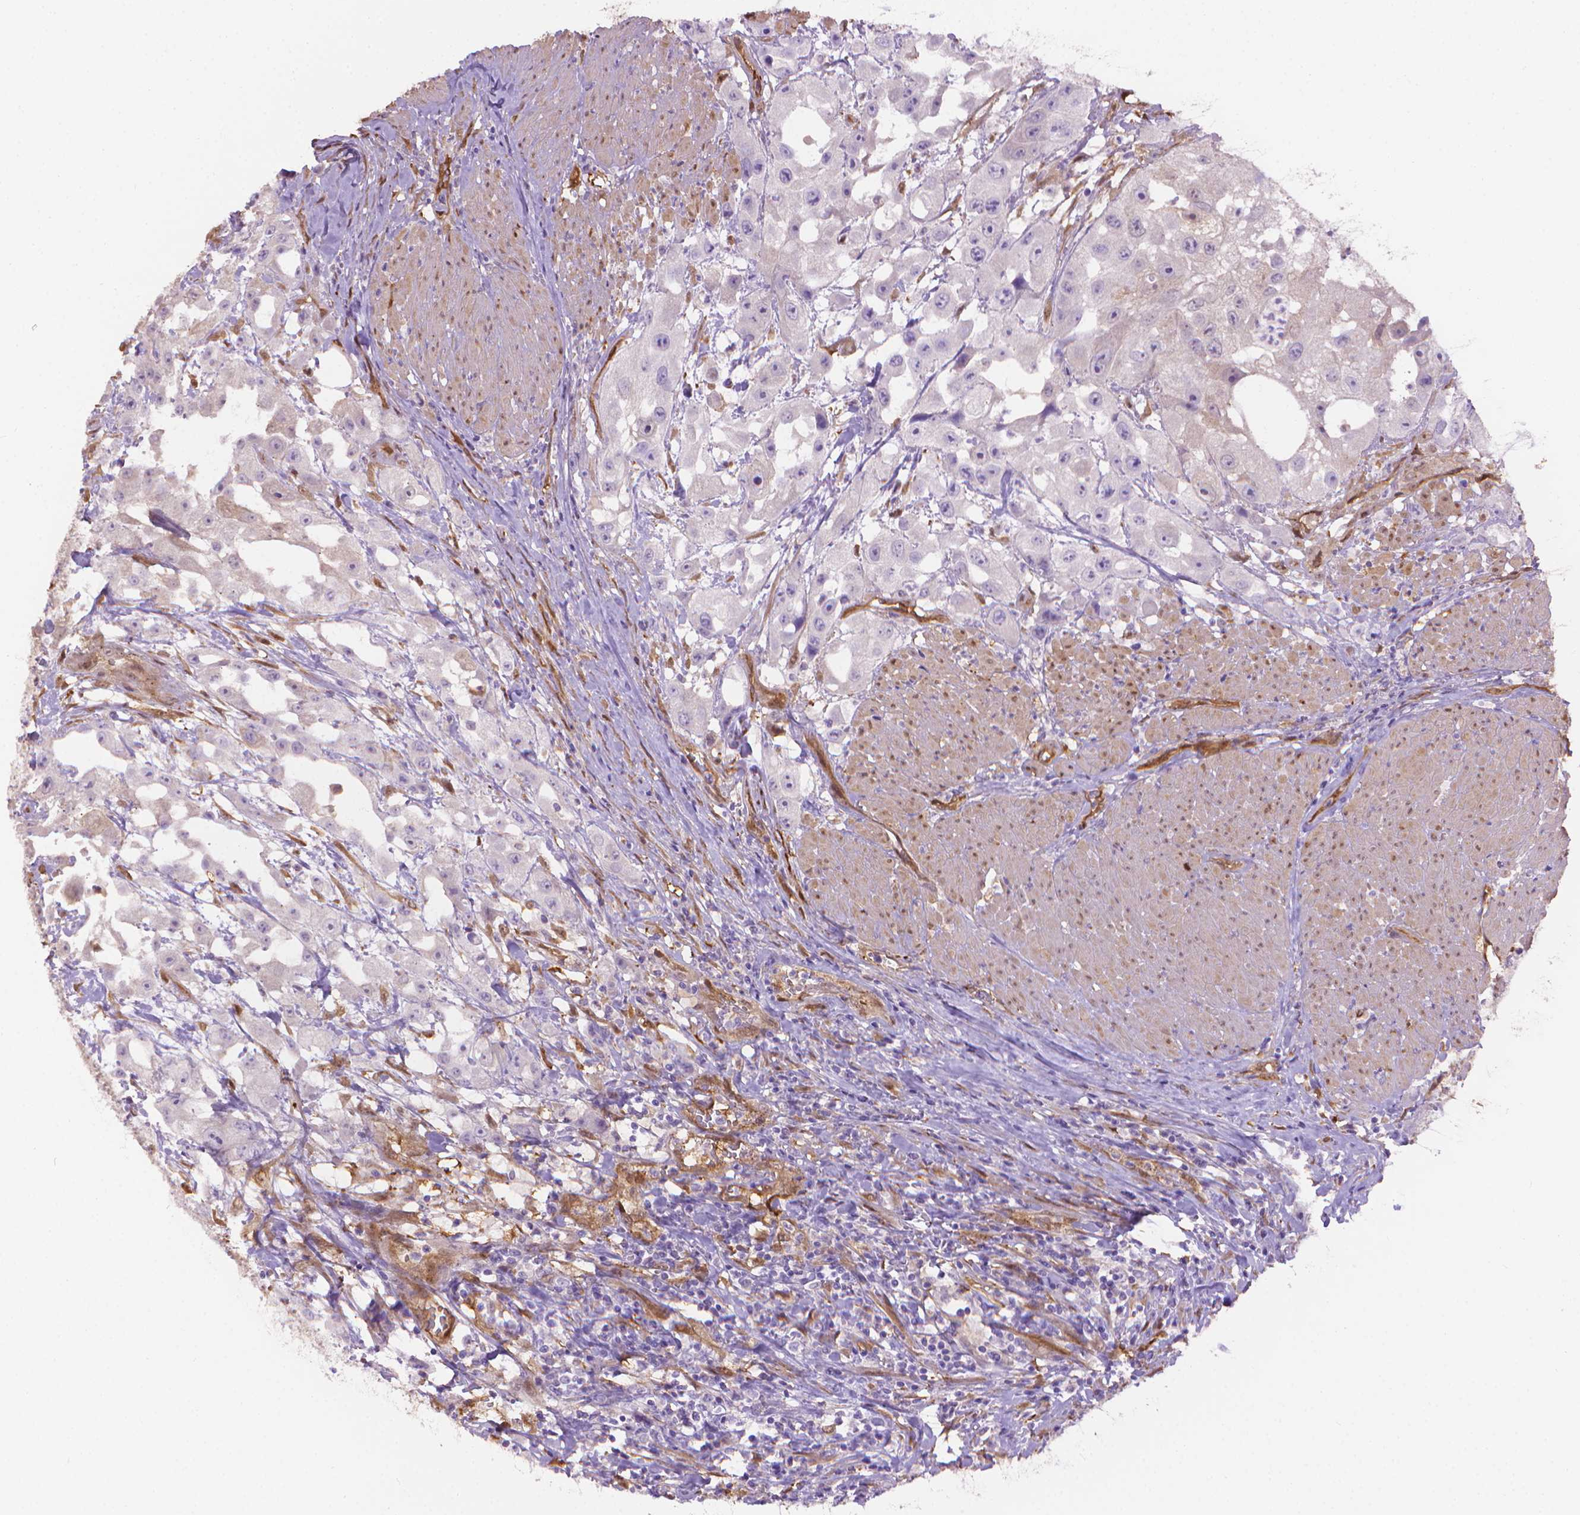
{"staining": {"intensity": "negative", "quantity": "none", "location": "none"}, "tissue": "urothelial cancer", "cell_type": "Tumor cells", "image_type": "cancer", "snomed": [{"axis": "morphology", "description": "Urothelial carcinoma, High grade"}, {"axis": "topography", "description": "Urinary bladder"}], "caption": "The micrograph reveals no staining of tumor cells in urothelial carcinoma (high-grade).", "gene": "CLIC4", "patient": {"sex": "male", "age": 79}}